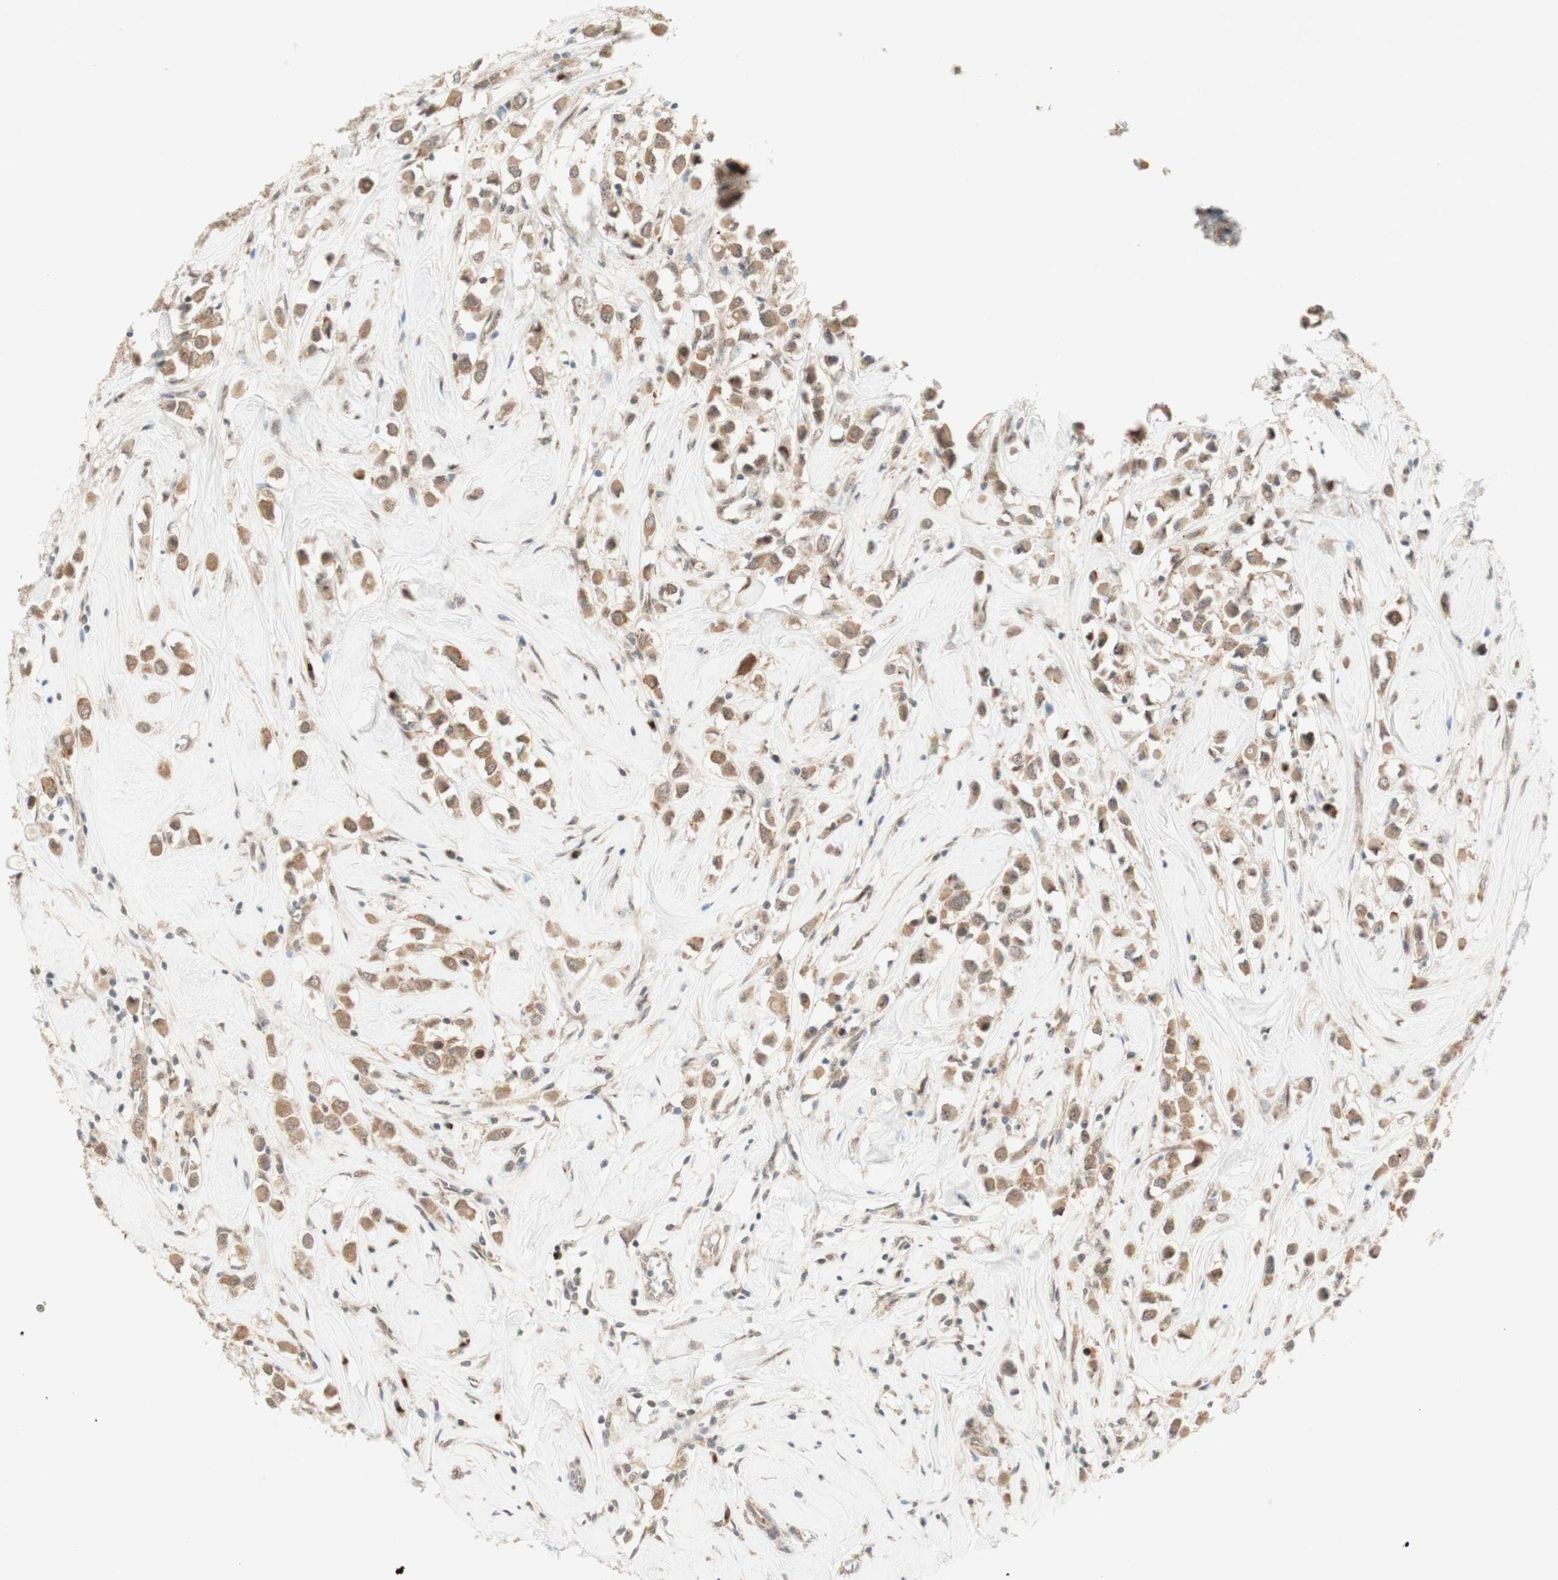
{"staining": {"intensity": "moderate", "quantity": ">75%", "location": "cytoplasmic/membranous"}, "tissue": "breast cancer", "cell_type": "Tumor cells", "image_type": "cancer", "snomed": [{"axis": "morphology", "description": "Duct carcinoma"}, {"axis": "topography", "description": "Breast"}], "caption": "A photomicrograph of human invasive ductal carcinoma (breast) stained for a protein demonstrates moderate cytoplasmic/membranous brown staining in tumor cells. The staining was performed using DAB to visualize the protein expression in brown, while the nuclei were stained in blue with hematoxylin (Magnification: 20x).", "gene": "CYLD", "patient": {"sex": "female", "age": 61}}